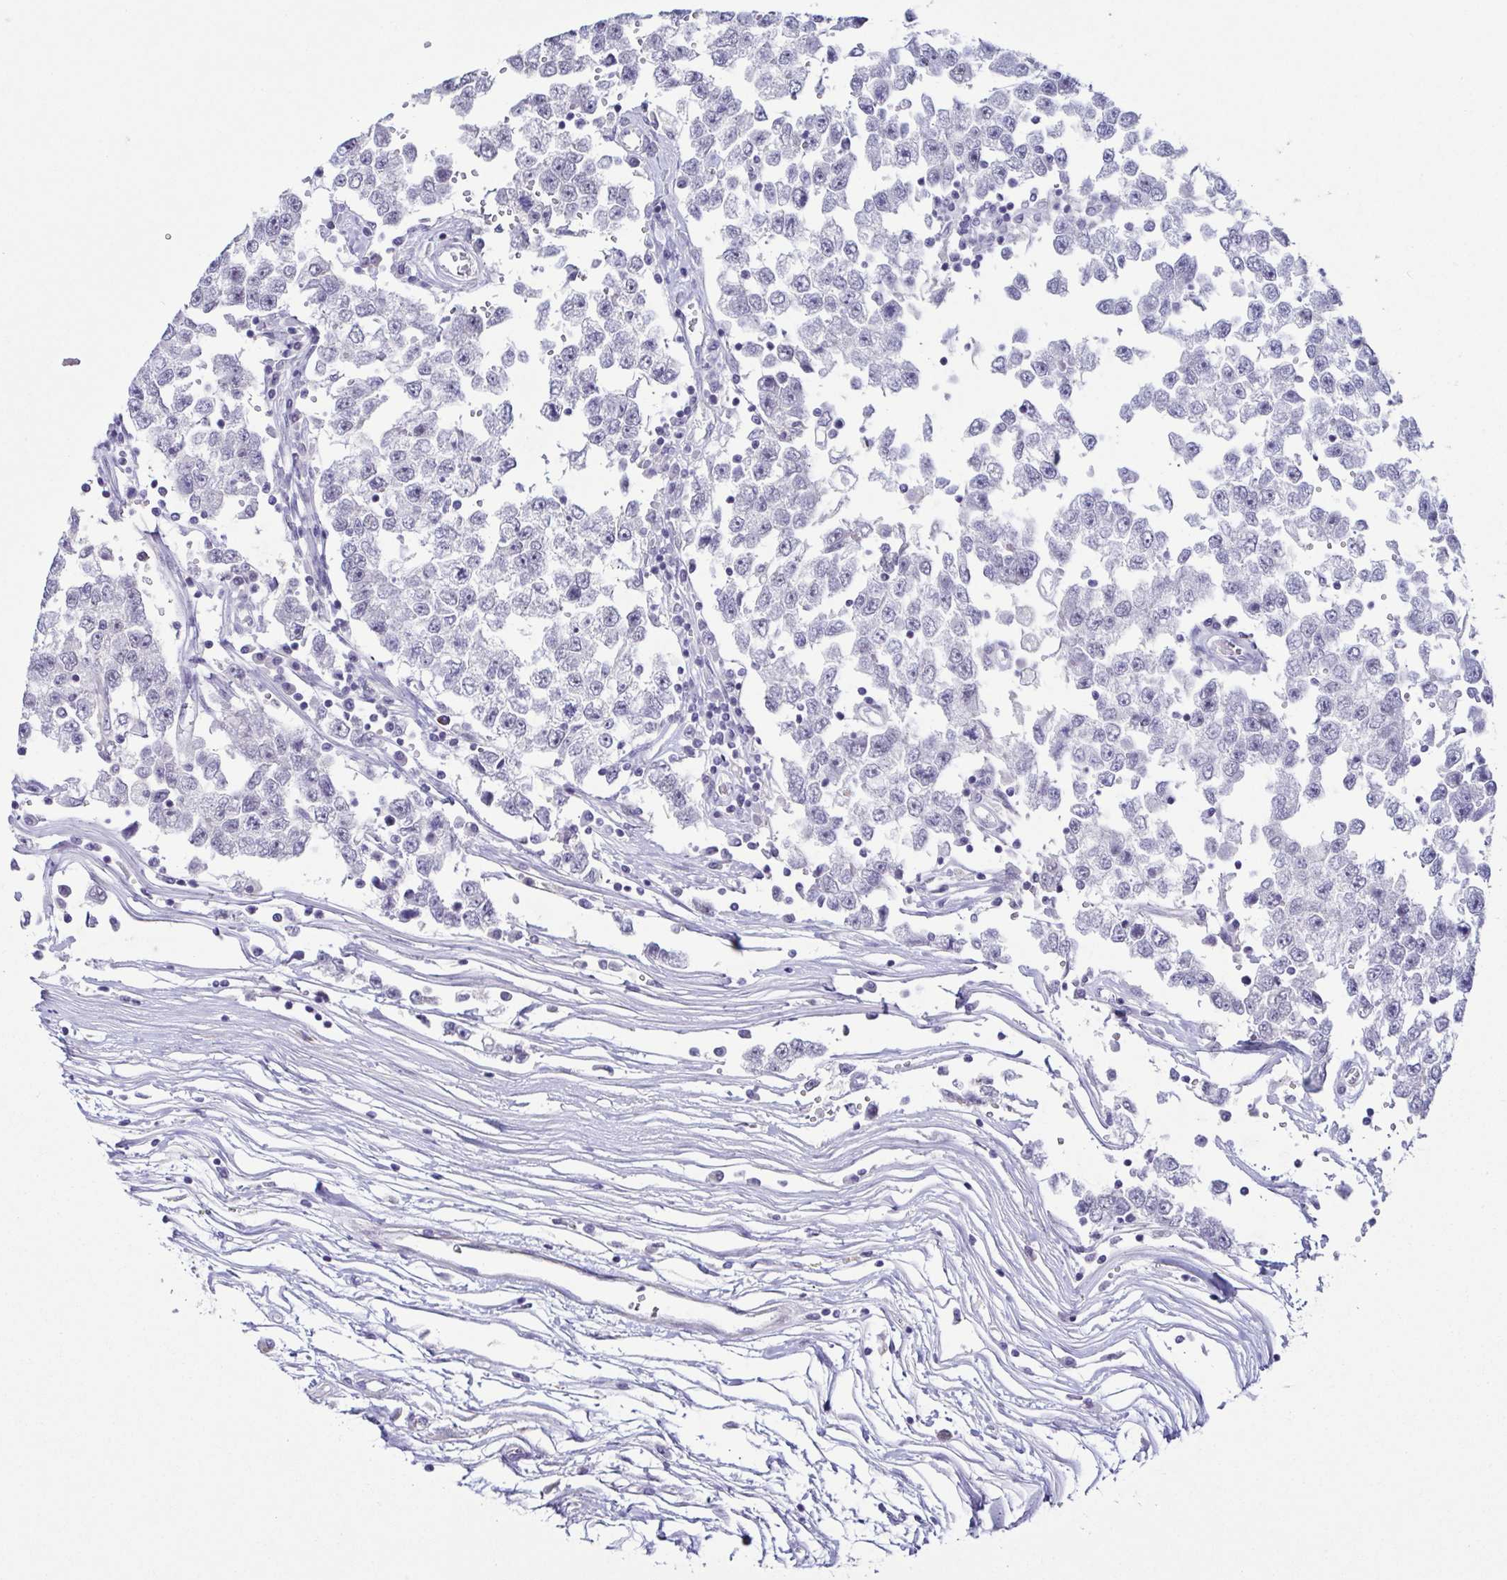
{"staining": {"intensity": "negative", "quantity": "none", "location": "none"}, "tissue": "testis cancer", "cell_type": "Tumor cells", "image_type": "cancer", "snomed": [{"axis": "morphology", "description": "Seminoma, NOS"}, {"axis": "topography", "description": "Testis"}], "caption": "Immunohistochemical staining of seminoma (testis) reveals no significant staining in tumor cells.", "gene": "TERT", "patient": {"sex": "male", "age": 34}}